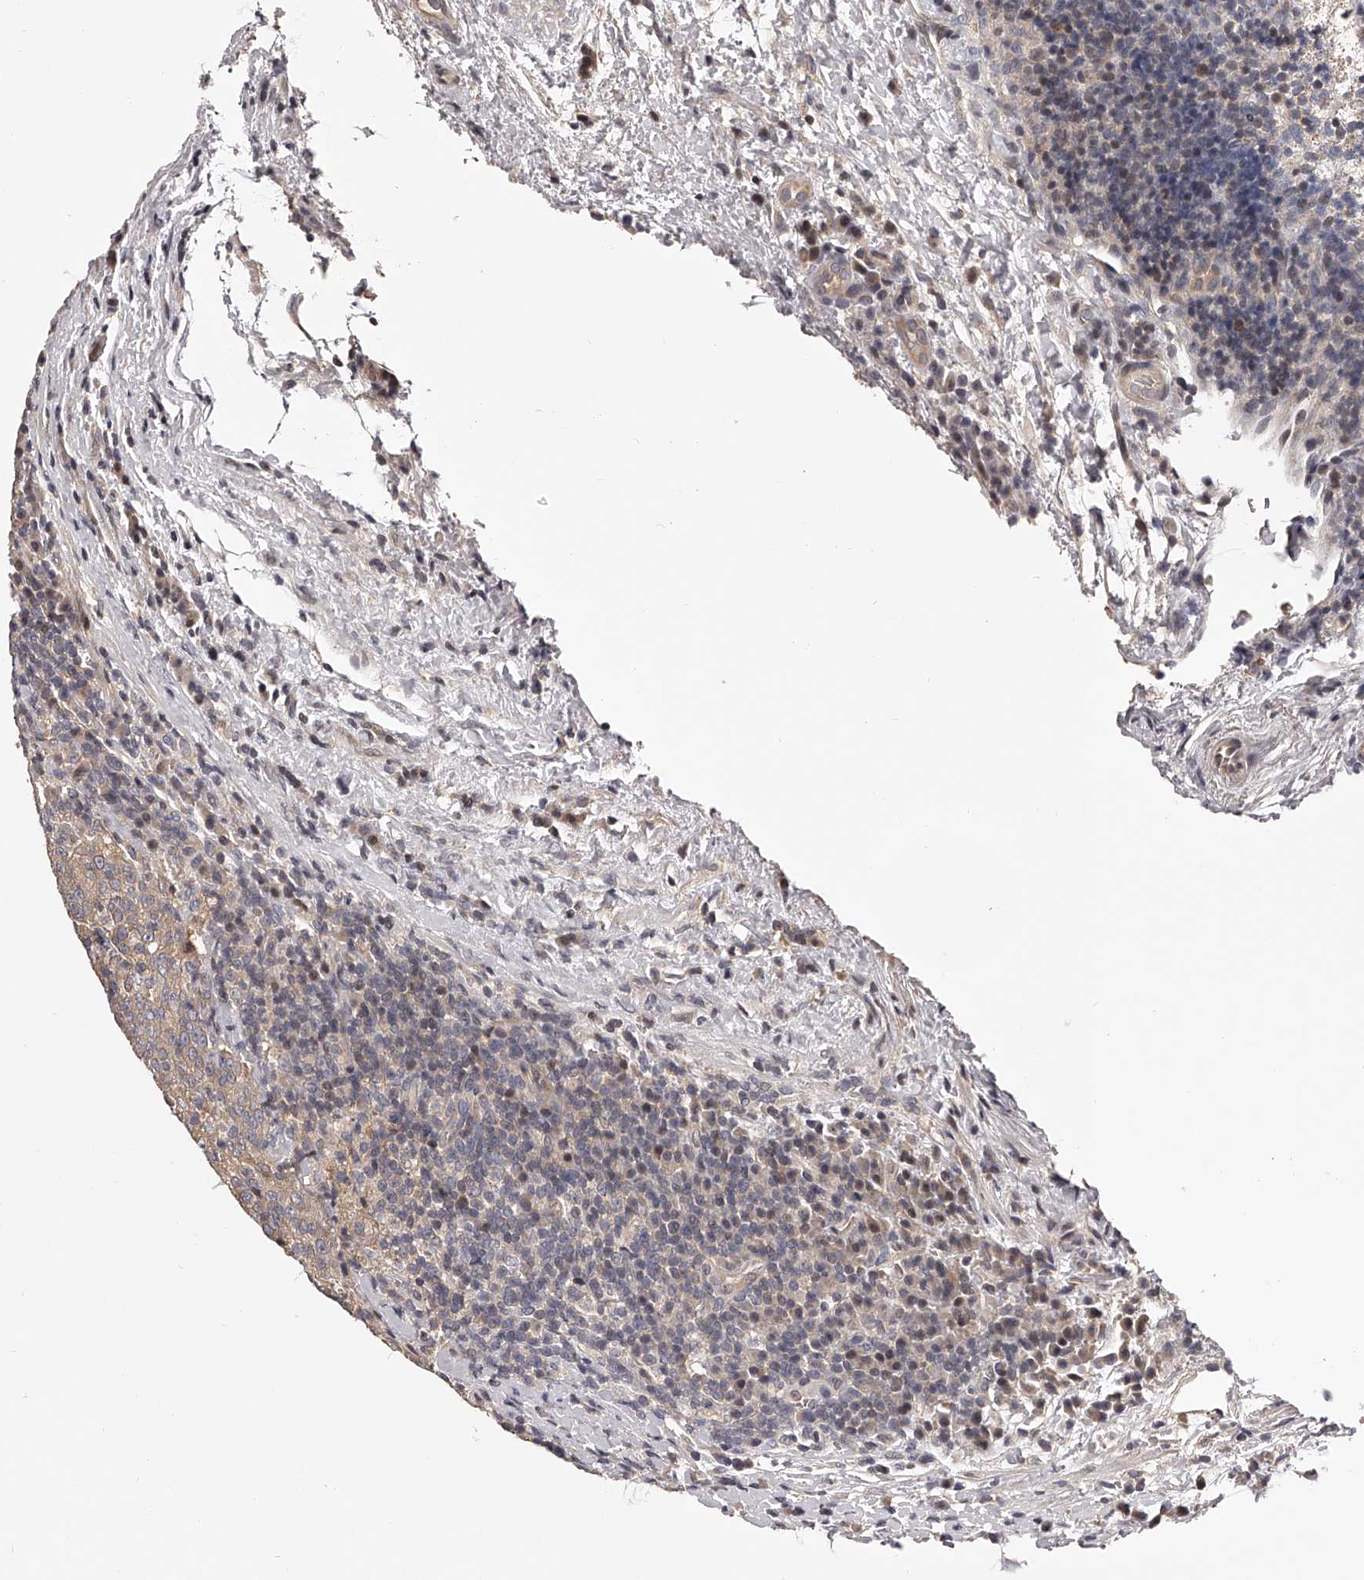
{"staining": {"intensity": "weak", "quantity": ">75%", "location": "cytoplasmic/membranous"}, "tissue": "head and neck cancer", "cell_type": "Tumor cells", "image_type": "cancer", "snomed": [{"axis": "morphology", "description": "Squamous cell carcinoma, NOS"}, {"axis": "morphology", "description": "Squamous cell carcinoma, metastatic, NOS"}, {"axis": "topography", "description": "Lymph node"}, {"axis": "topography", "description": "Head-Neck"}], "caption": "Immunohistochemical staining of metastatic squamous cell carcinoma (head and neck) displays low levels of weak cytoplasmic/membranous staining in approximately >75% of tumor cells. (brown staining indicates protein expression, while blue staining denotes nuclei).", "gene": "PFDN2", "patient": {"sex": "male", "age": 62}}